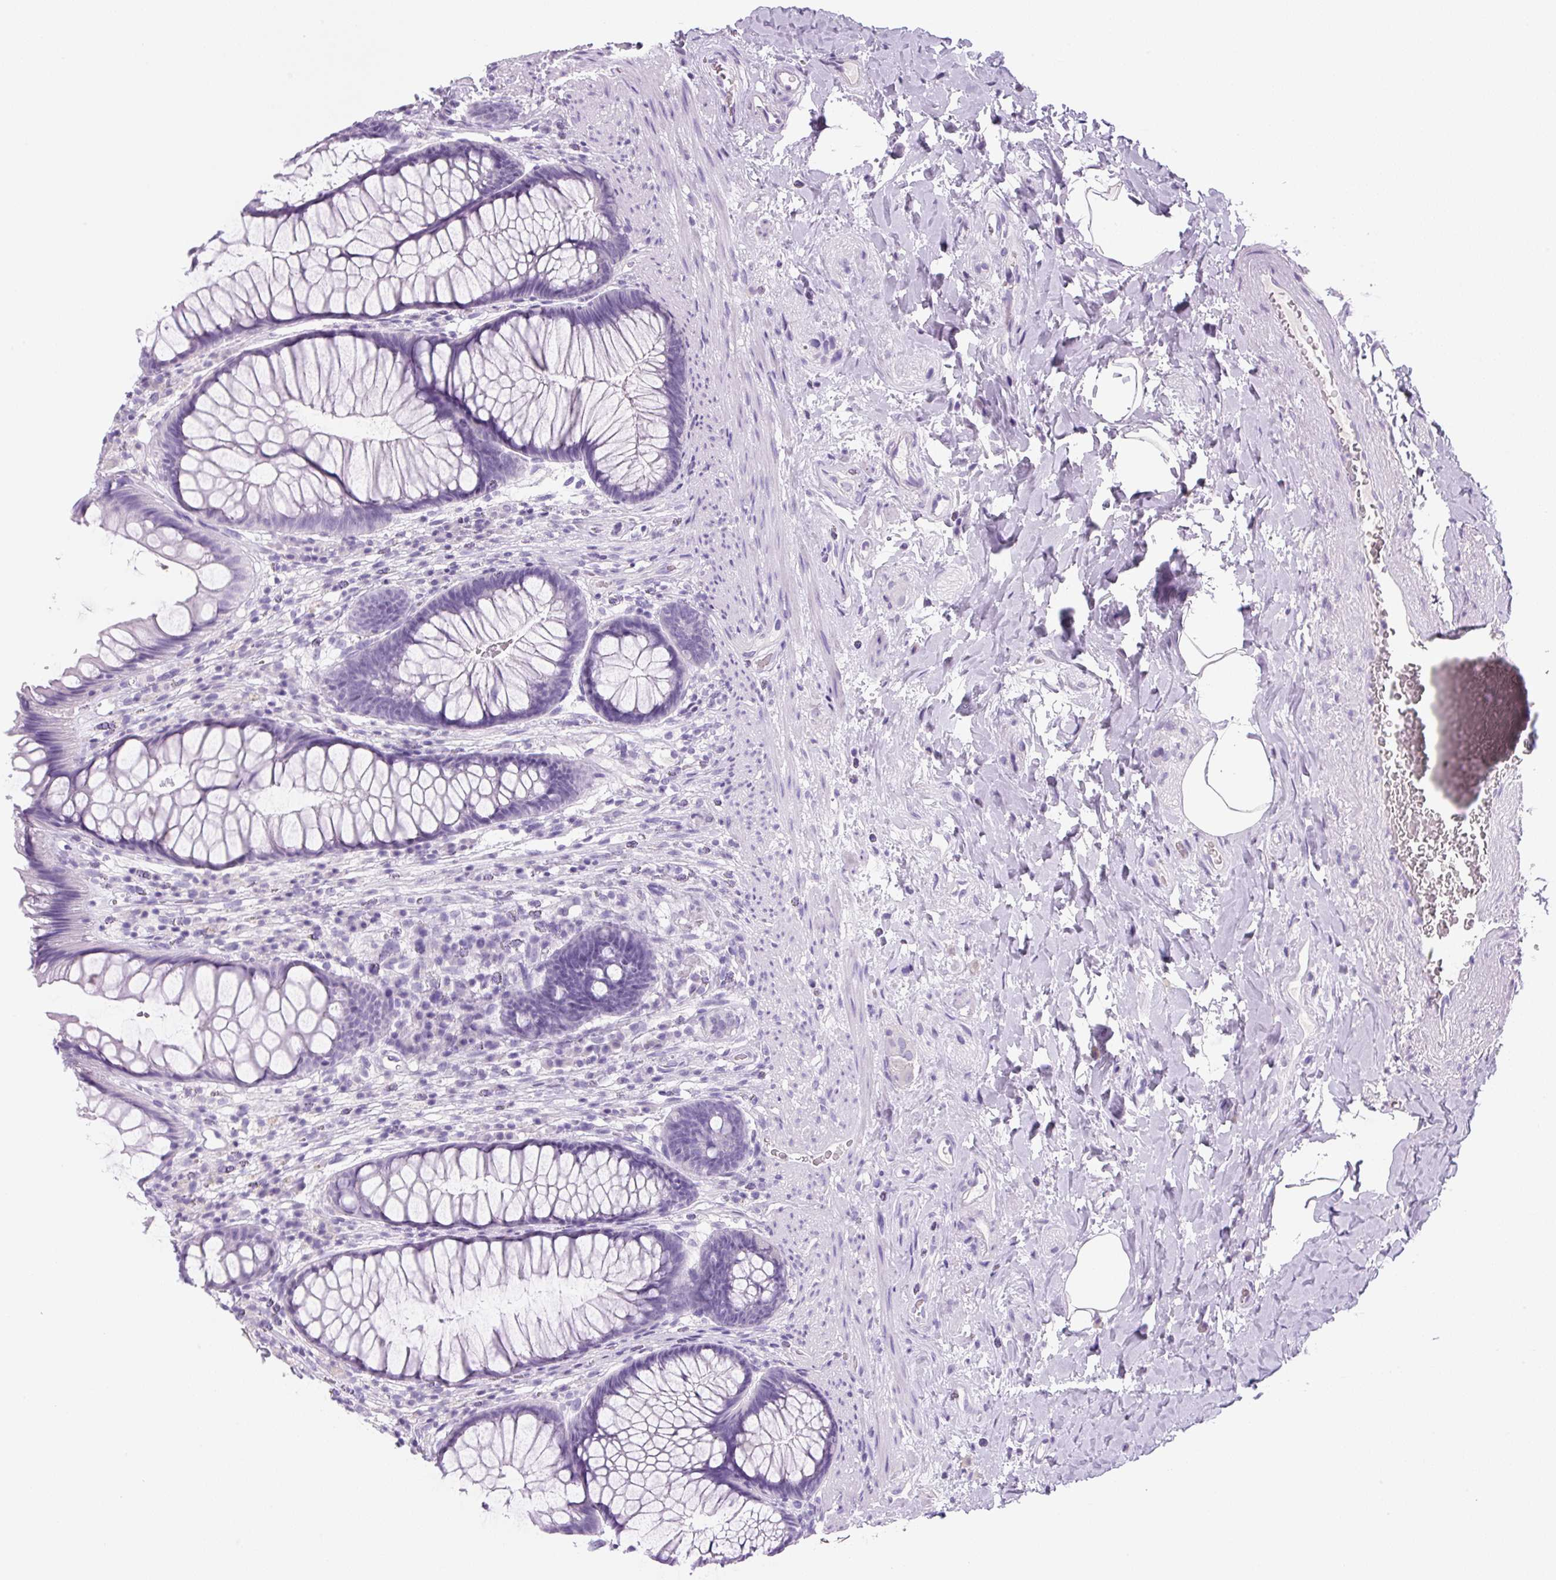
{"staining": {"intensity": "negative", "quantity": "none", "location": "none"}, "tissue": "rectum", "cell_type": "Glandular cells", "image_type": "normal", "snomed": [{"axis": "morphology", "description": "Normal tissue, NOS"}, {"axis": "topography", "description": "Rectum"}], "caption": "An immunohistochemistry histopathology image of benign rectum is shown. There is no staining in glandular cells of rectum. (Brightfield microscopy of DAB (3,3'-diaminobenzidine) immunohistochemistry at high magnification).", "gene": "PRRT1", "patient": {"sex": "male", "age": 53}}